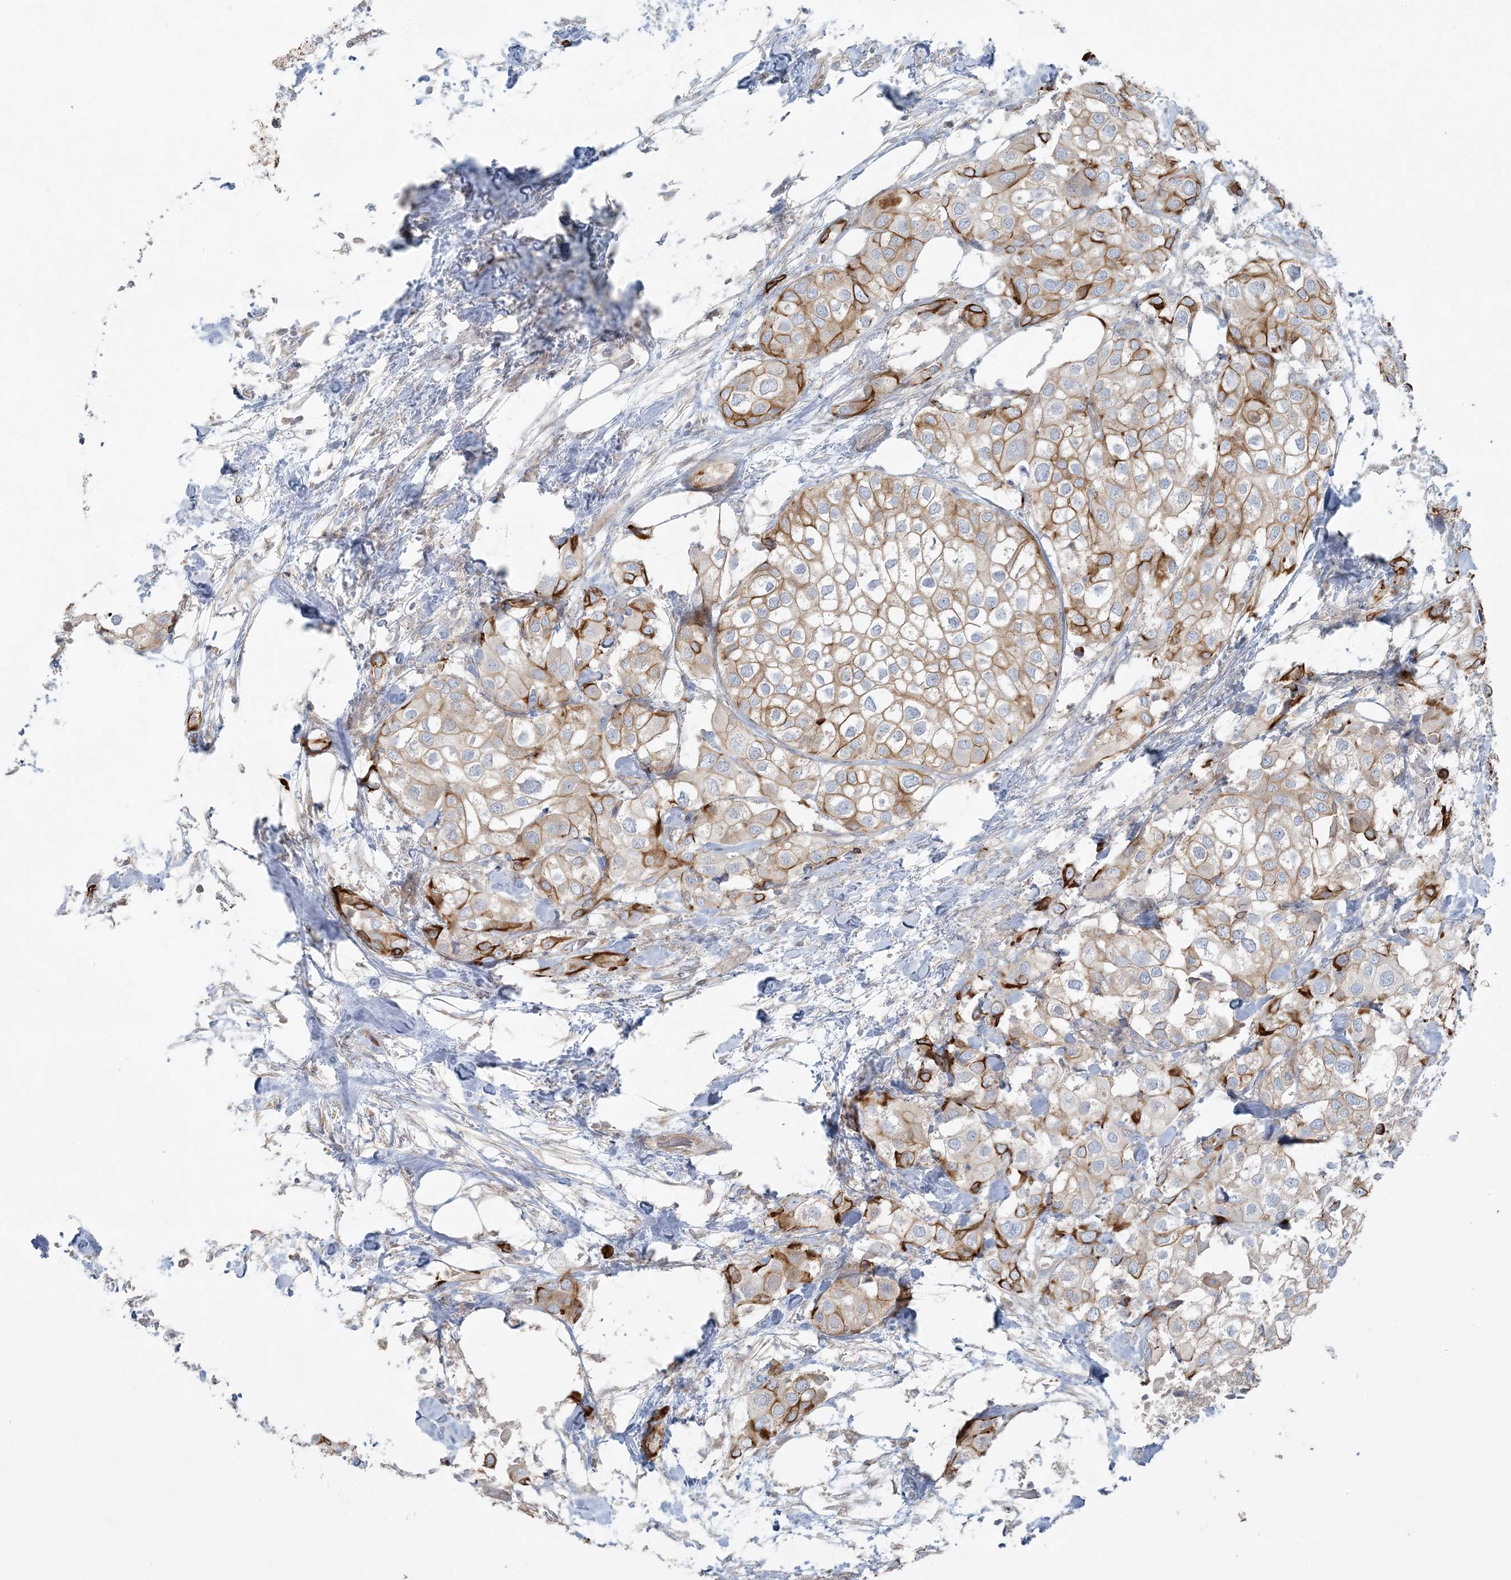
{"staining": {"intensity": "moderate", "quantity": ">75%", "location": "cytoplasmic/membranous"}, "tissue": "urothelial cancer", "cell_type": "Tumor cells", "image_type": "cancer", "snomed": [{"axis": "morphology", "description": "Urothelial carcinoma, High grade"}, {"axis": "topography", "description": "Urinary bladder"}], "caption": "The histopathology image demonstrates a brown stain indicating the presence of a protein in the cytoplasmic/membranous of tumor cells in high-grade urothelial carcinoma.", "gene": "PIK3R4", "patient": {"sex": "male", "age": 64}}